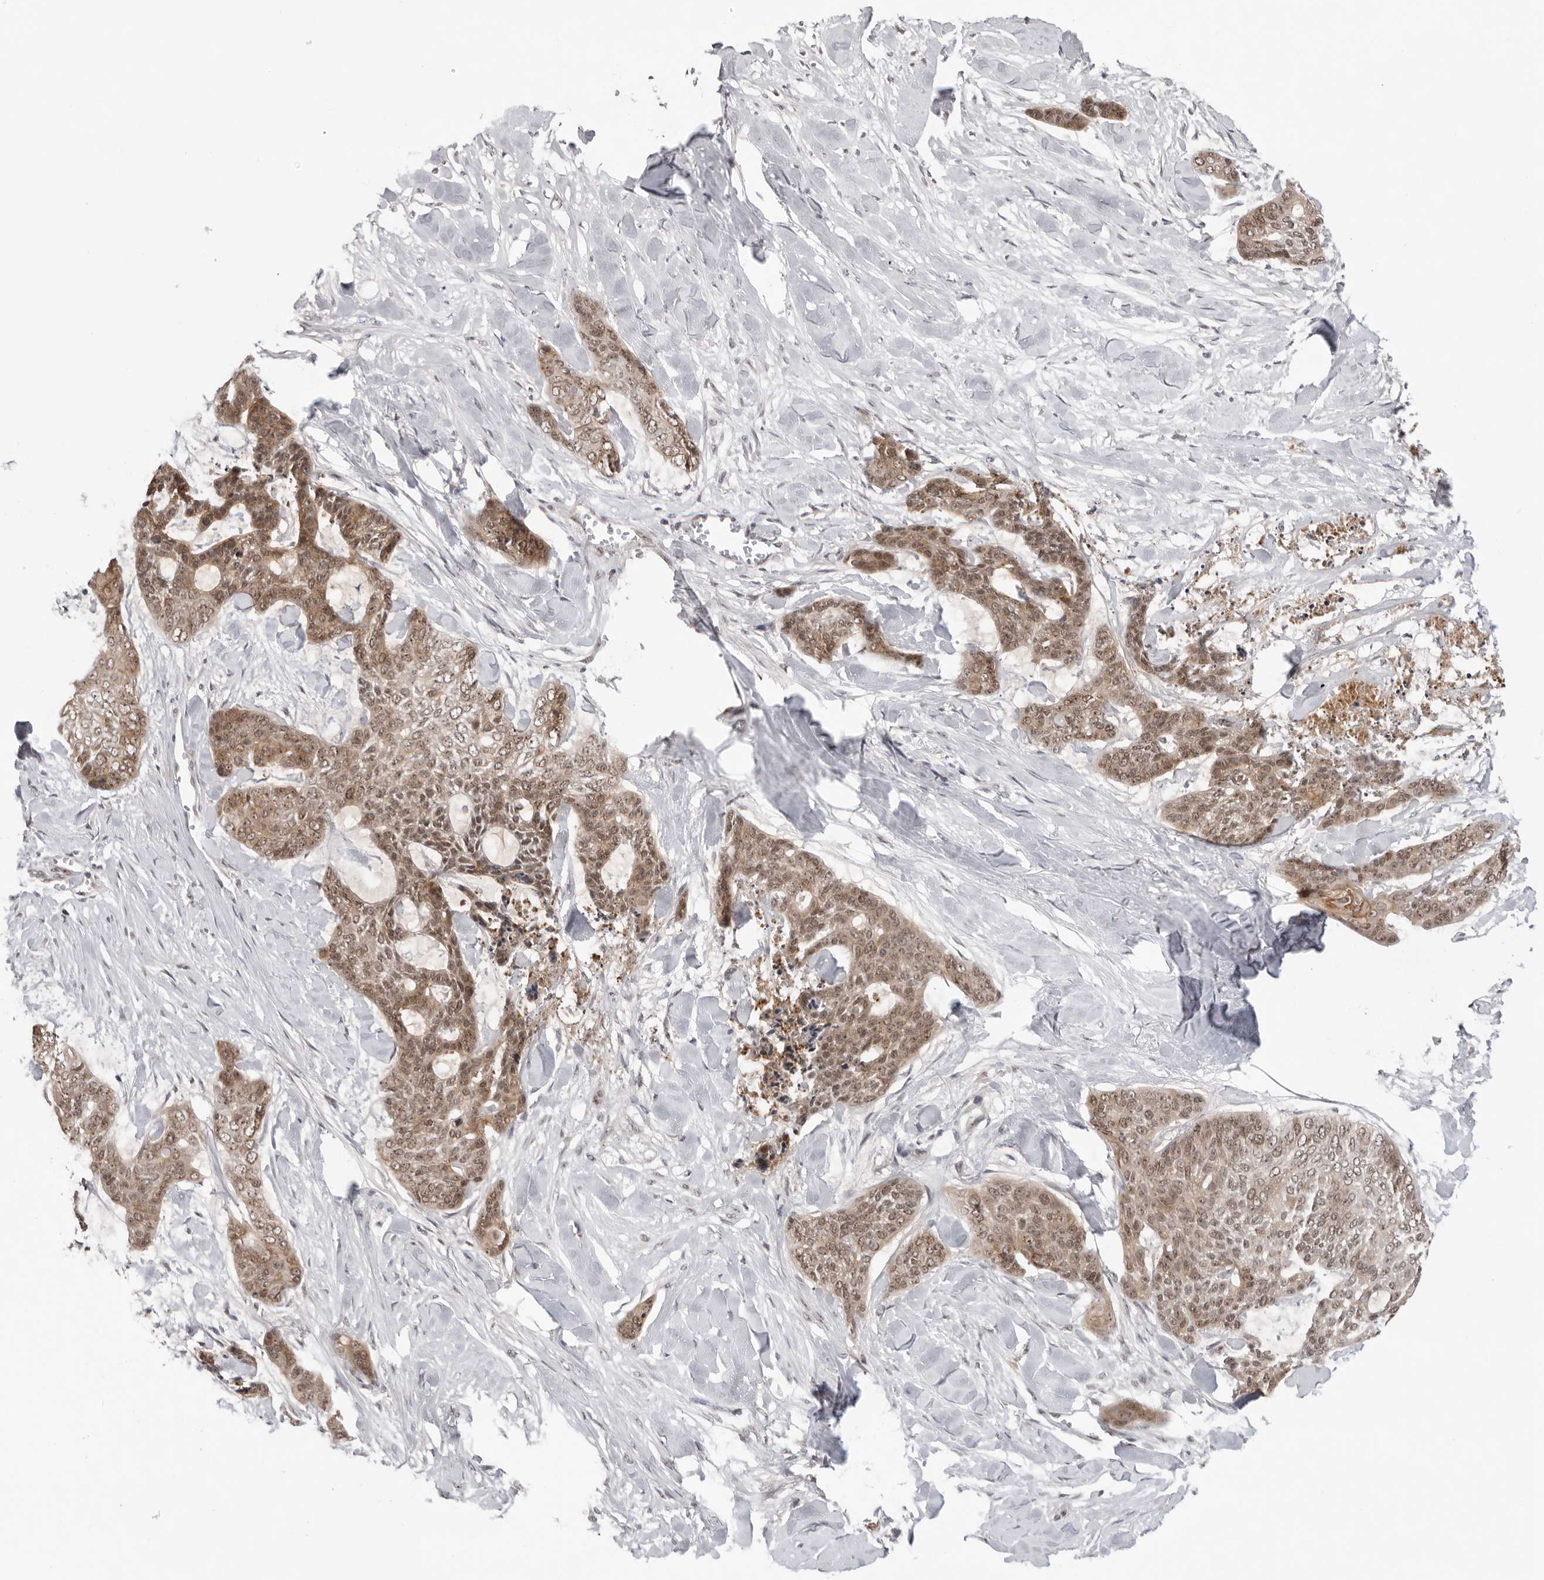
{"staining": {"intensity": "moderate", "quantity": ">75%", "location": "cytoplasmic/membranous,nuclear"}, "tissue": "skin cancer", "cell_type": "Tumor cells", "image_type": "cancer", "snomed": [{"axis": "morphology", "description": "Basal cell carcinoma"}, {"axis": "topography", "description": "Skin"}], "caption": "Approximately >75% of tumor cells in human skin basal cell carcinoma exhibit moderate cytoplasmic/membranous and nuclear protein expression as visualized by brown immunohistochemical staining.", "gene": "EXOSC10", "patient": {"sex": "female", "age": 64}}